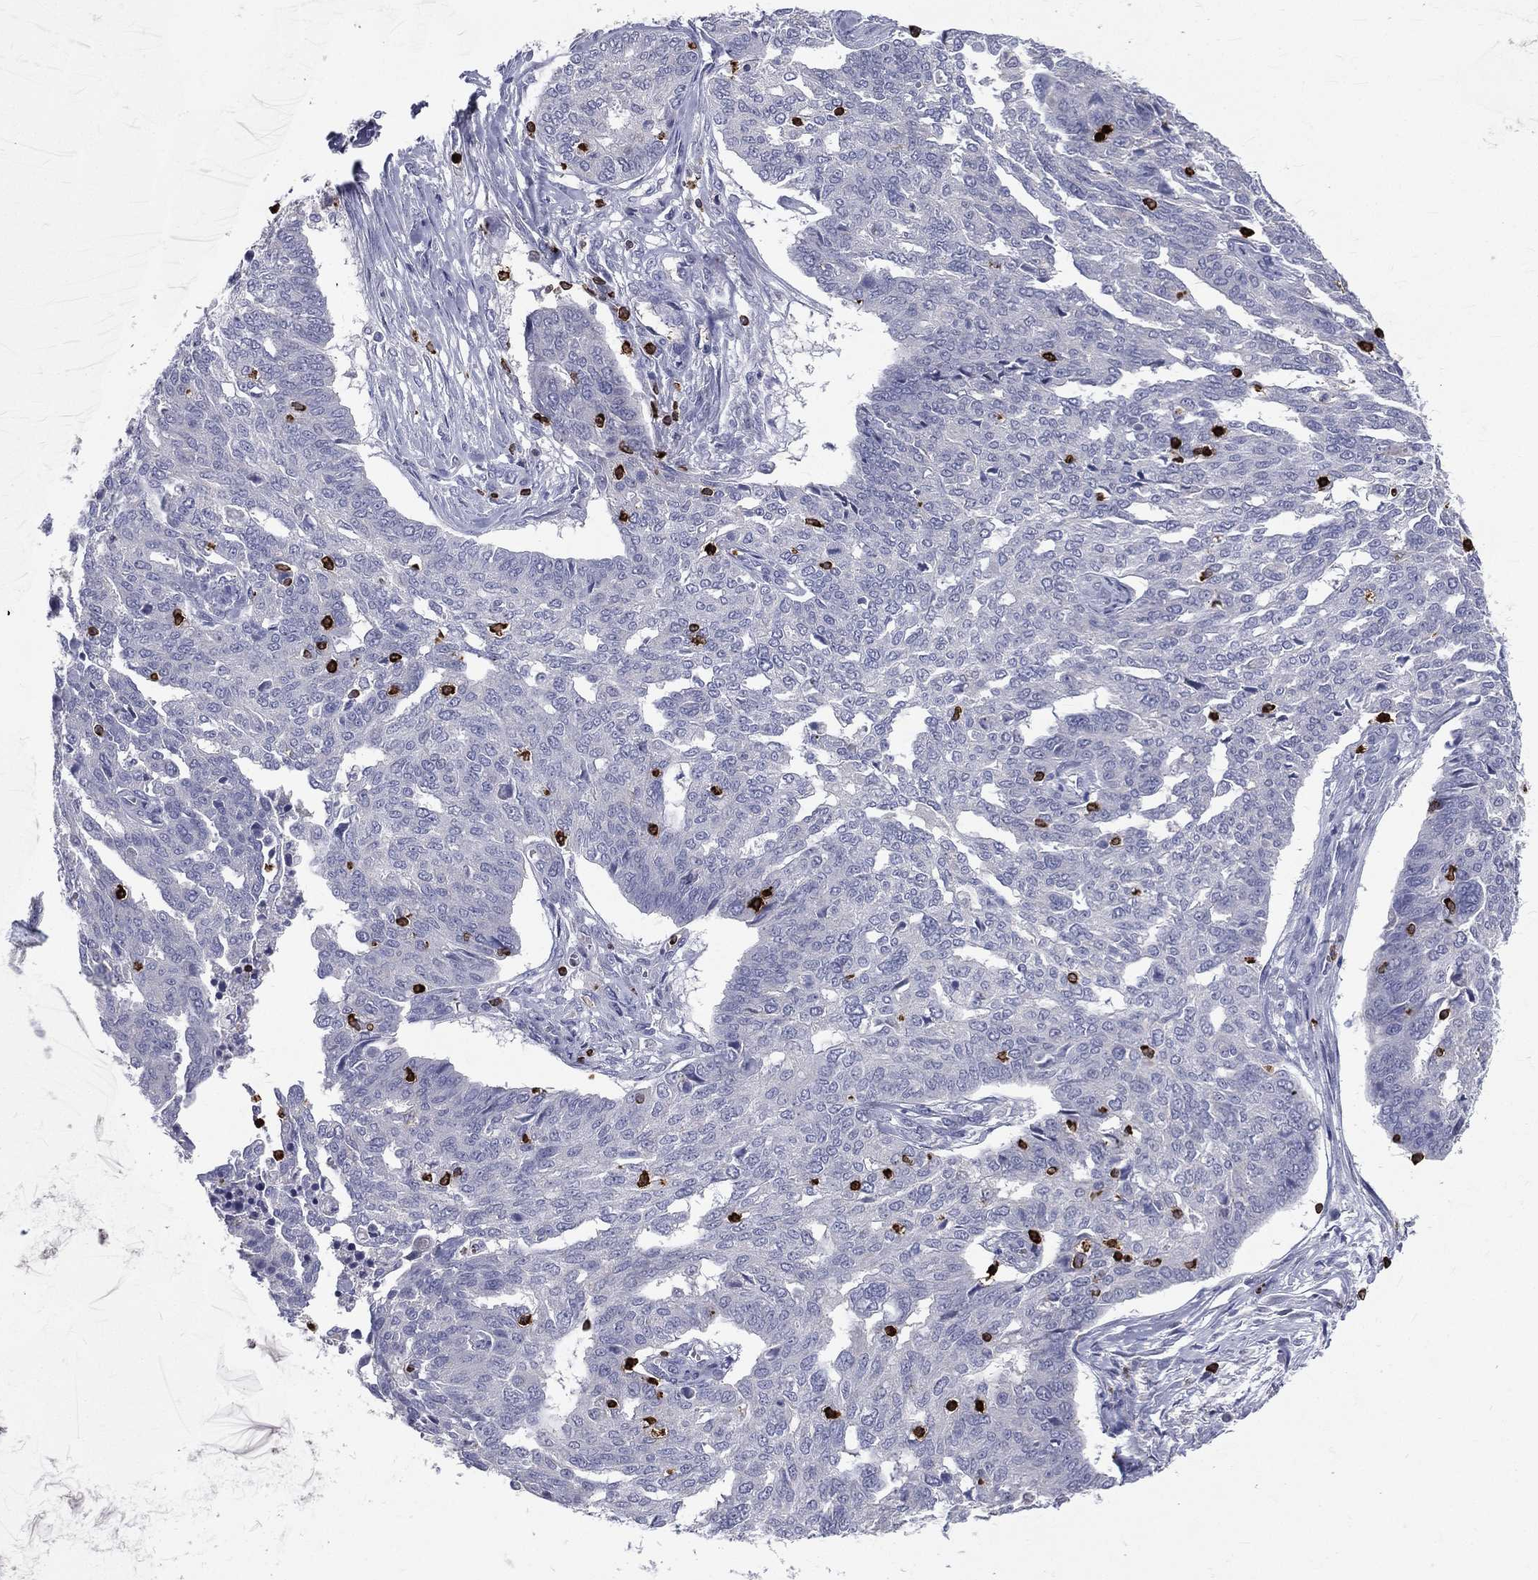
{"staining": {"intensity": "negative", "quantity": "none", "location": "none"}, "tissue": "ovarian cancer", "cell_type": "Tumor cells", "image_type": "cancer", "snomed": [{"axis": "morphology", "description": "Cystadenocarcinoma, serous, NOS"}, {"axis": "topography", "description": "Ovary"}], "caption": "Human ovarian serous cystadenocarcinoma stained for a protein using IHC reveals no expression in tumor cells.", "gene": "CTSW", "patient": {"sex": "female", "age": 67}}